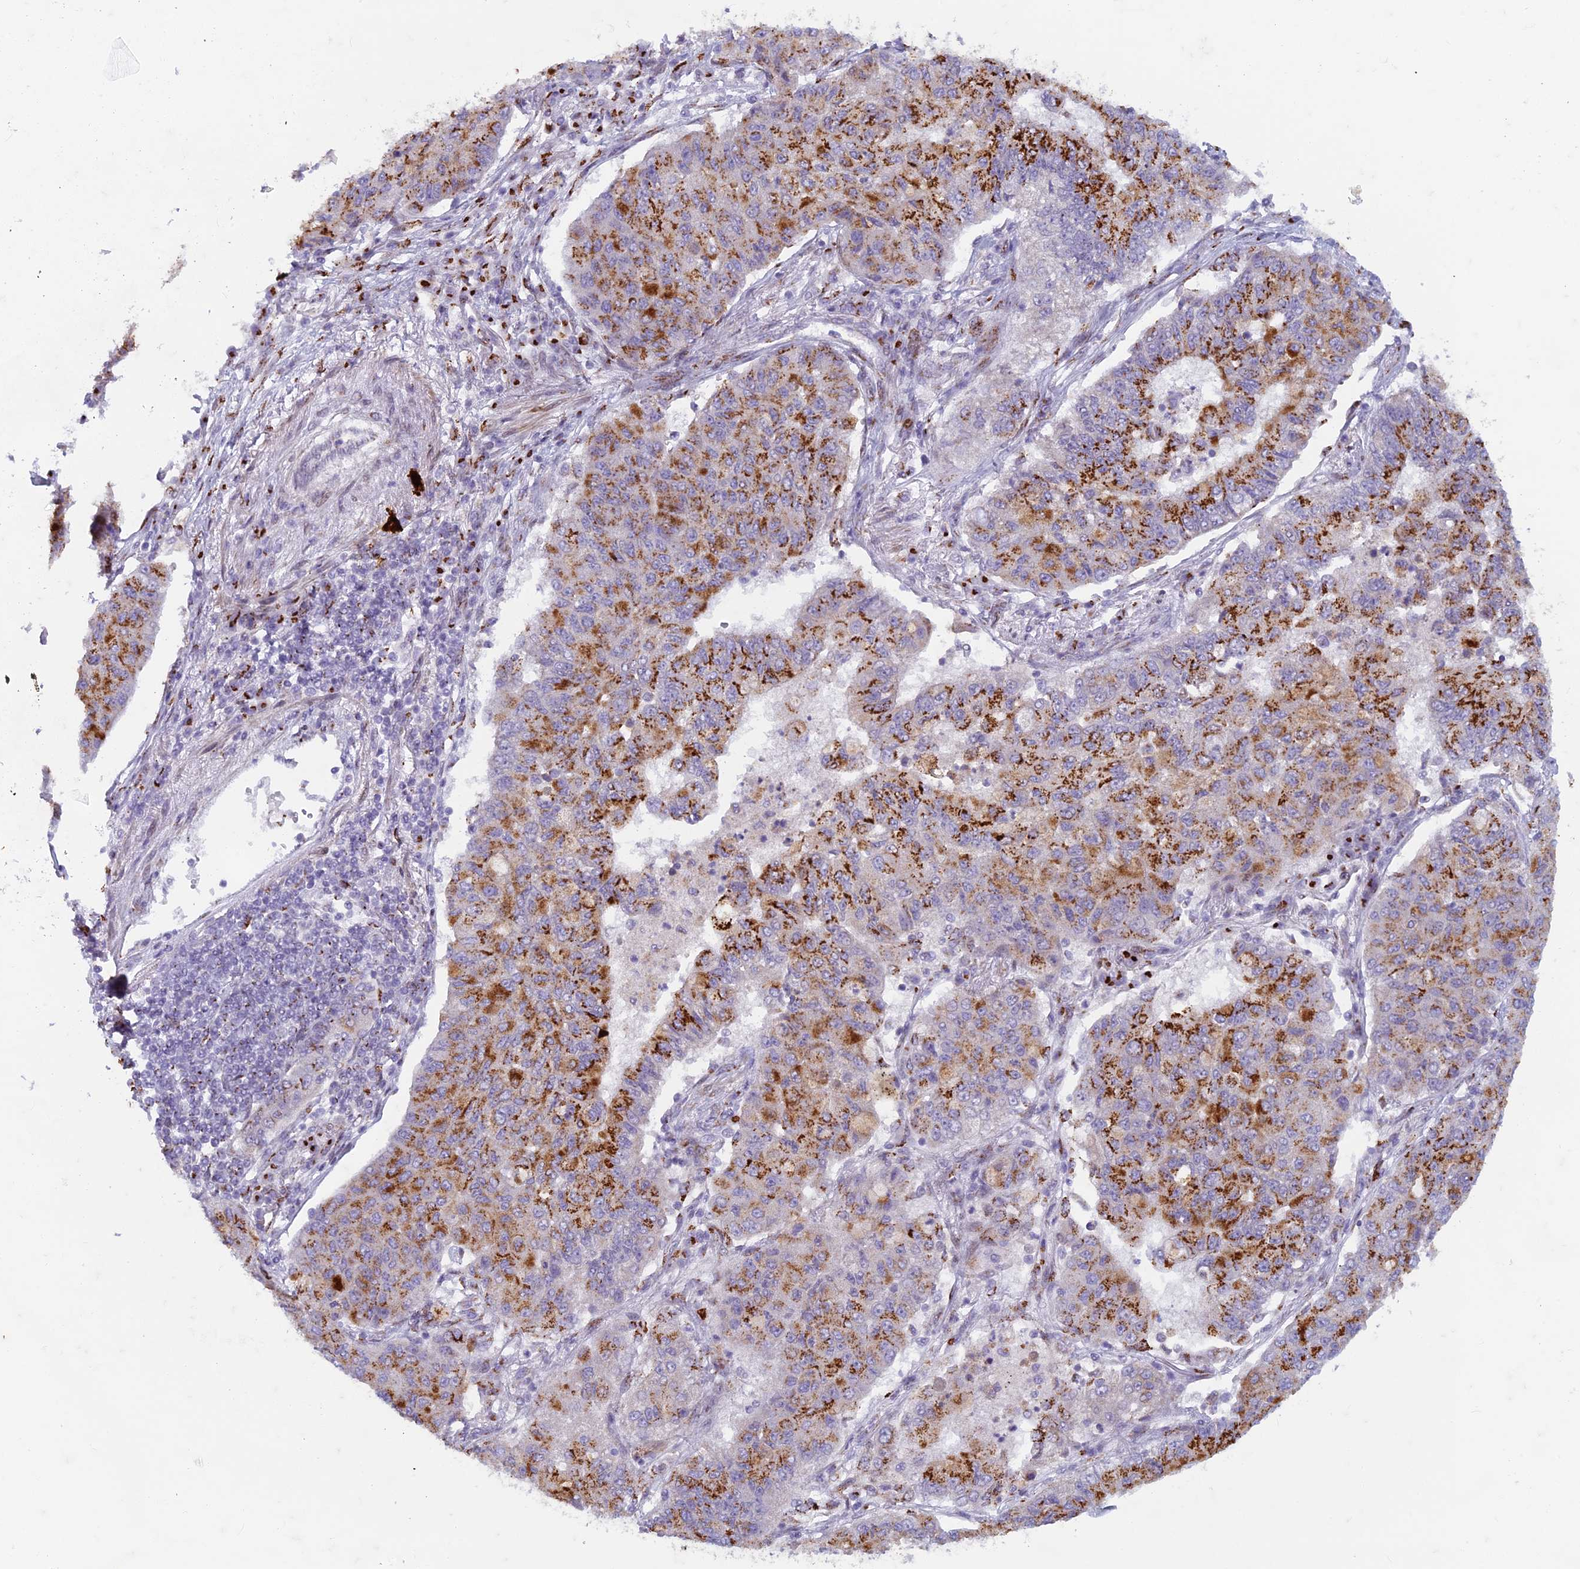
{"staining": {"intensity": "strong", "quantity": ">75%", "location": "cytoplasmic/membranous"}, "tissue": "lung cancer", "cell_type": "Tumor cells", "image_type": "cancer", "snomed": [{"axis": "morphology", "description": "Squamous cell carcinoma, NOS"}, {"axis": "topography", "description": "Lung"}], "caption": "The immunohistochemical stain shows strong cytoplasmic/membranous expression in tumor cells of lung cancer tissue.", "gene": "FAM3C", "patient": {"sex": "male", "age": 74}}